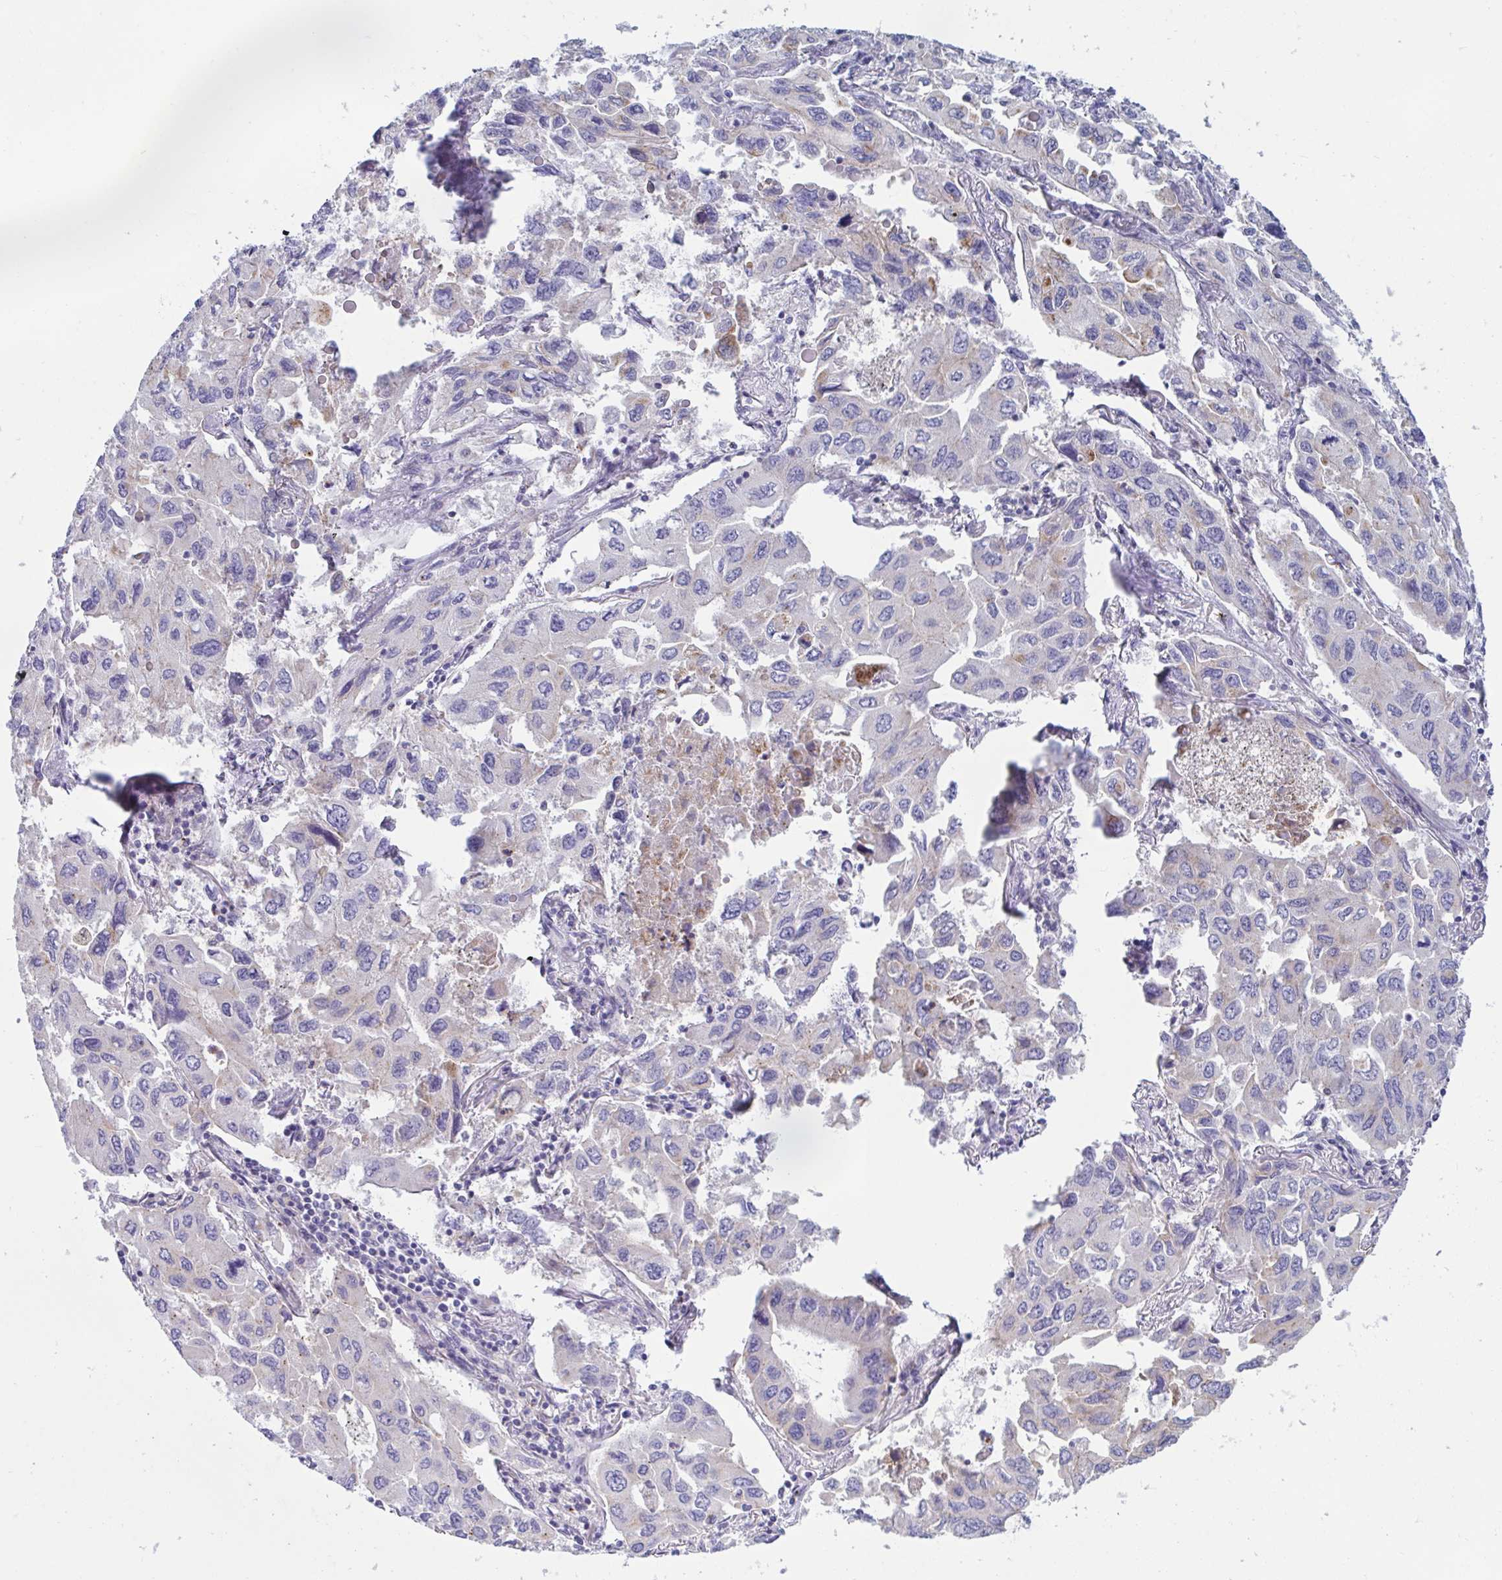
{"staining": {"intensity": "weak", "quantity": "<25%", "location": "cytoplasmic/membranous"}, "tissue": "lung cancer", "cell_type": "Tumor cells", "image_type": "cancer", "snomed": [{"axis": "morphology", "description": "Adenocarcinoma, NOS"}, {"axis": "topography", "description": "Lung"}], "caption": "High magnification brightfield microscopy of lung adenocarcinoma stained with DAB (brown) and counterstained with hematoxylin (blue): tumor cells show no significant expression.", "gene": "SLC9A6", "patient": {"sex": "male", "age": 64}}